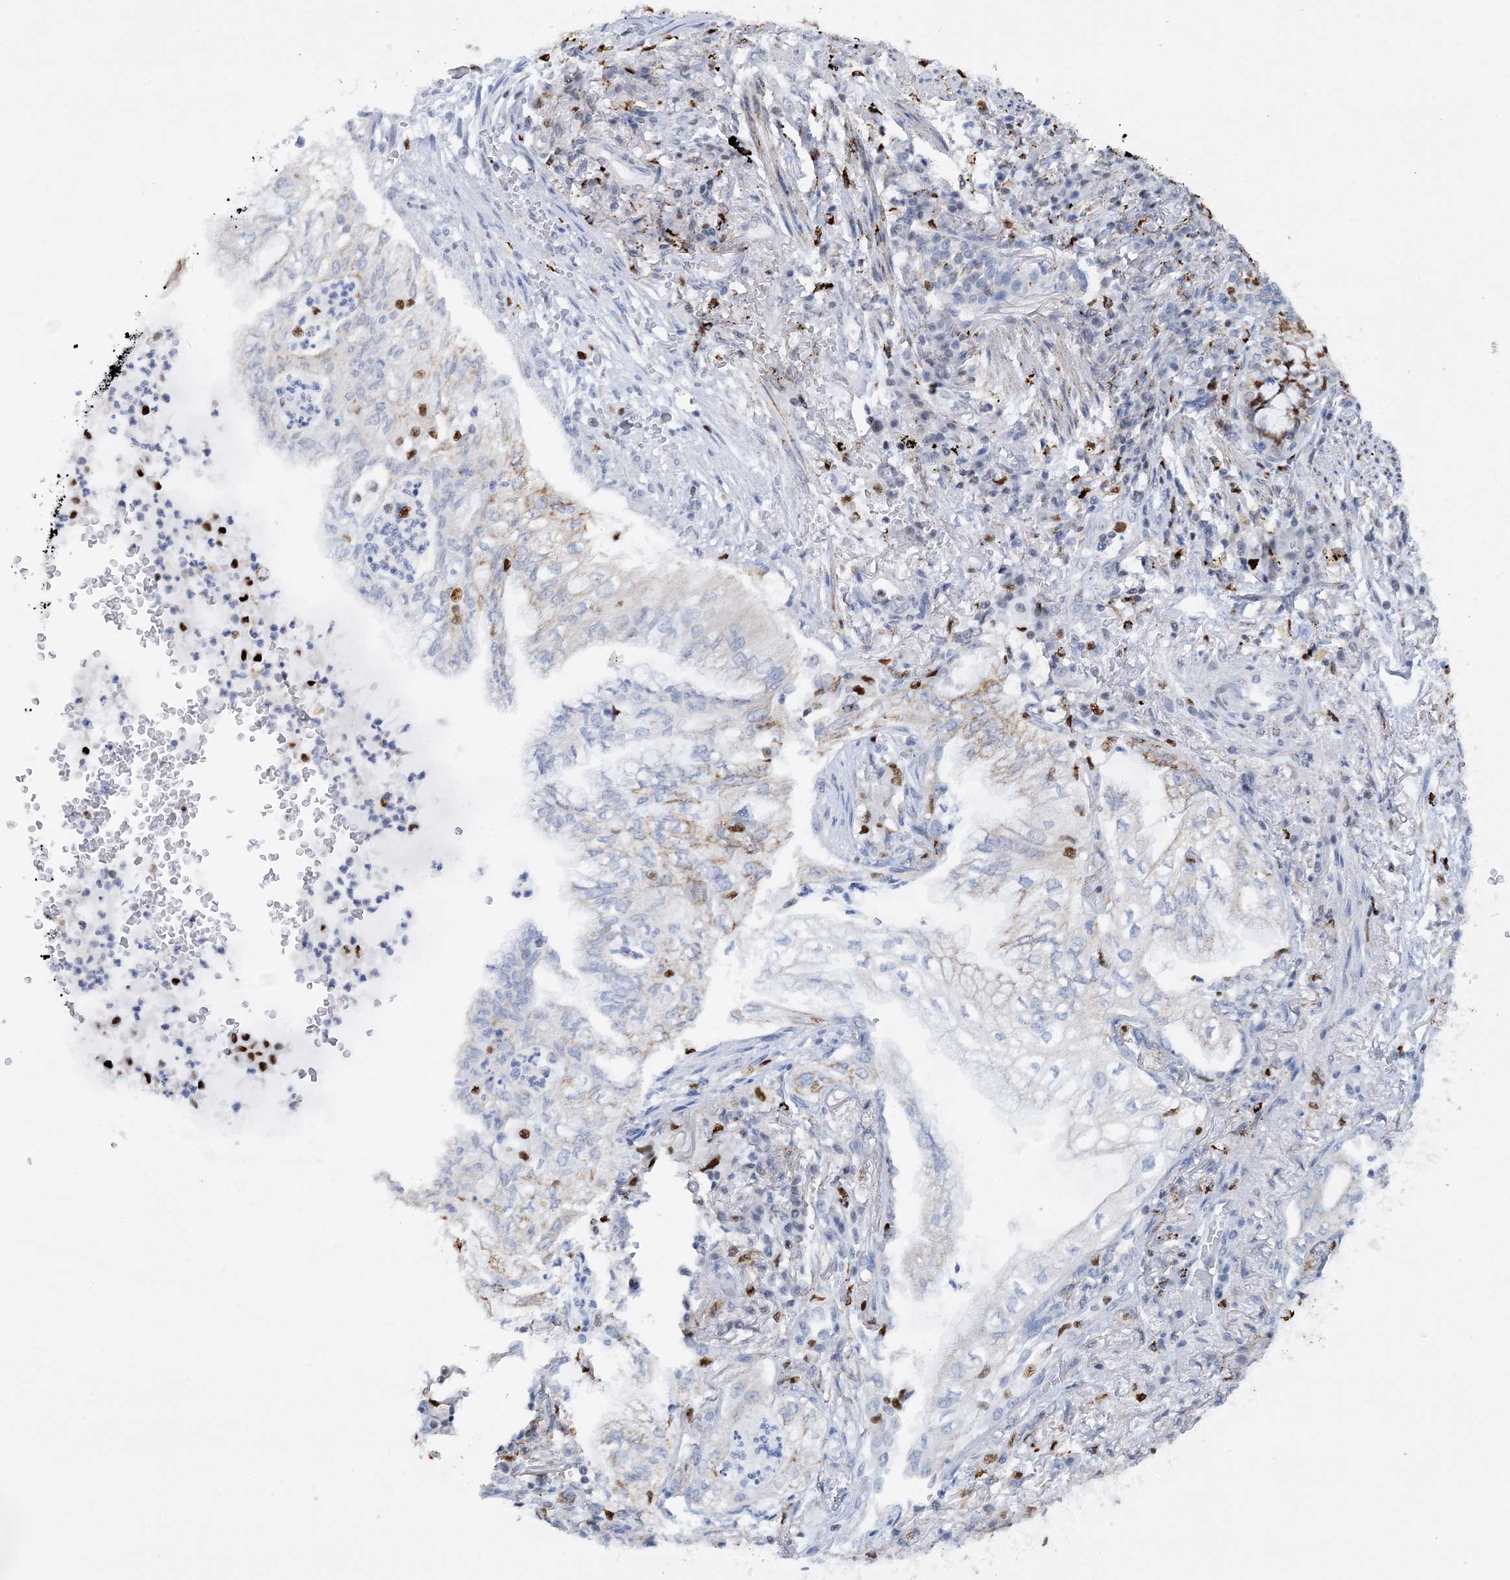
{"staining": {"intensity": "moderate", "quantity": "<25%", "location": "cytoplasmic/membranous"}, "tissue": "lung cancer", "cell_type": "Tumor cells", "image_type": "cancer", "snomed": [{"axis": "morphology", "description": "Adenocarcinoma, NOS"}, {"axis": "topography", "description": "Lung"}], "caption": "Tumor cells display low levels of moderate cytoplasmic/membranous staining in about <25% of cells in human adenocarcinoma (lung).", "gene": "NIT2", "patient": {"sex": "female", "age": 70}}